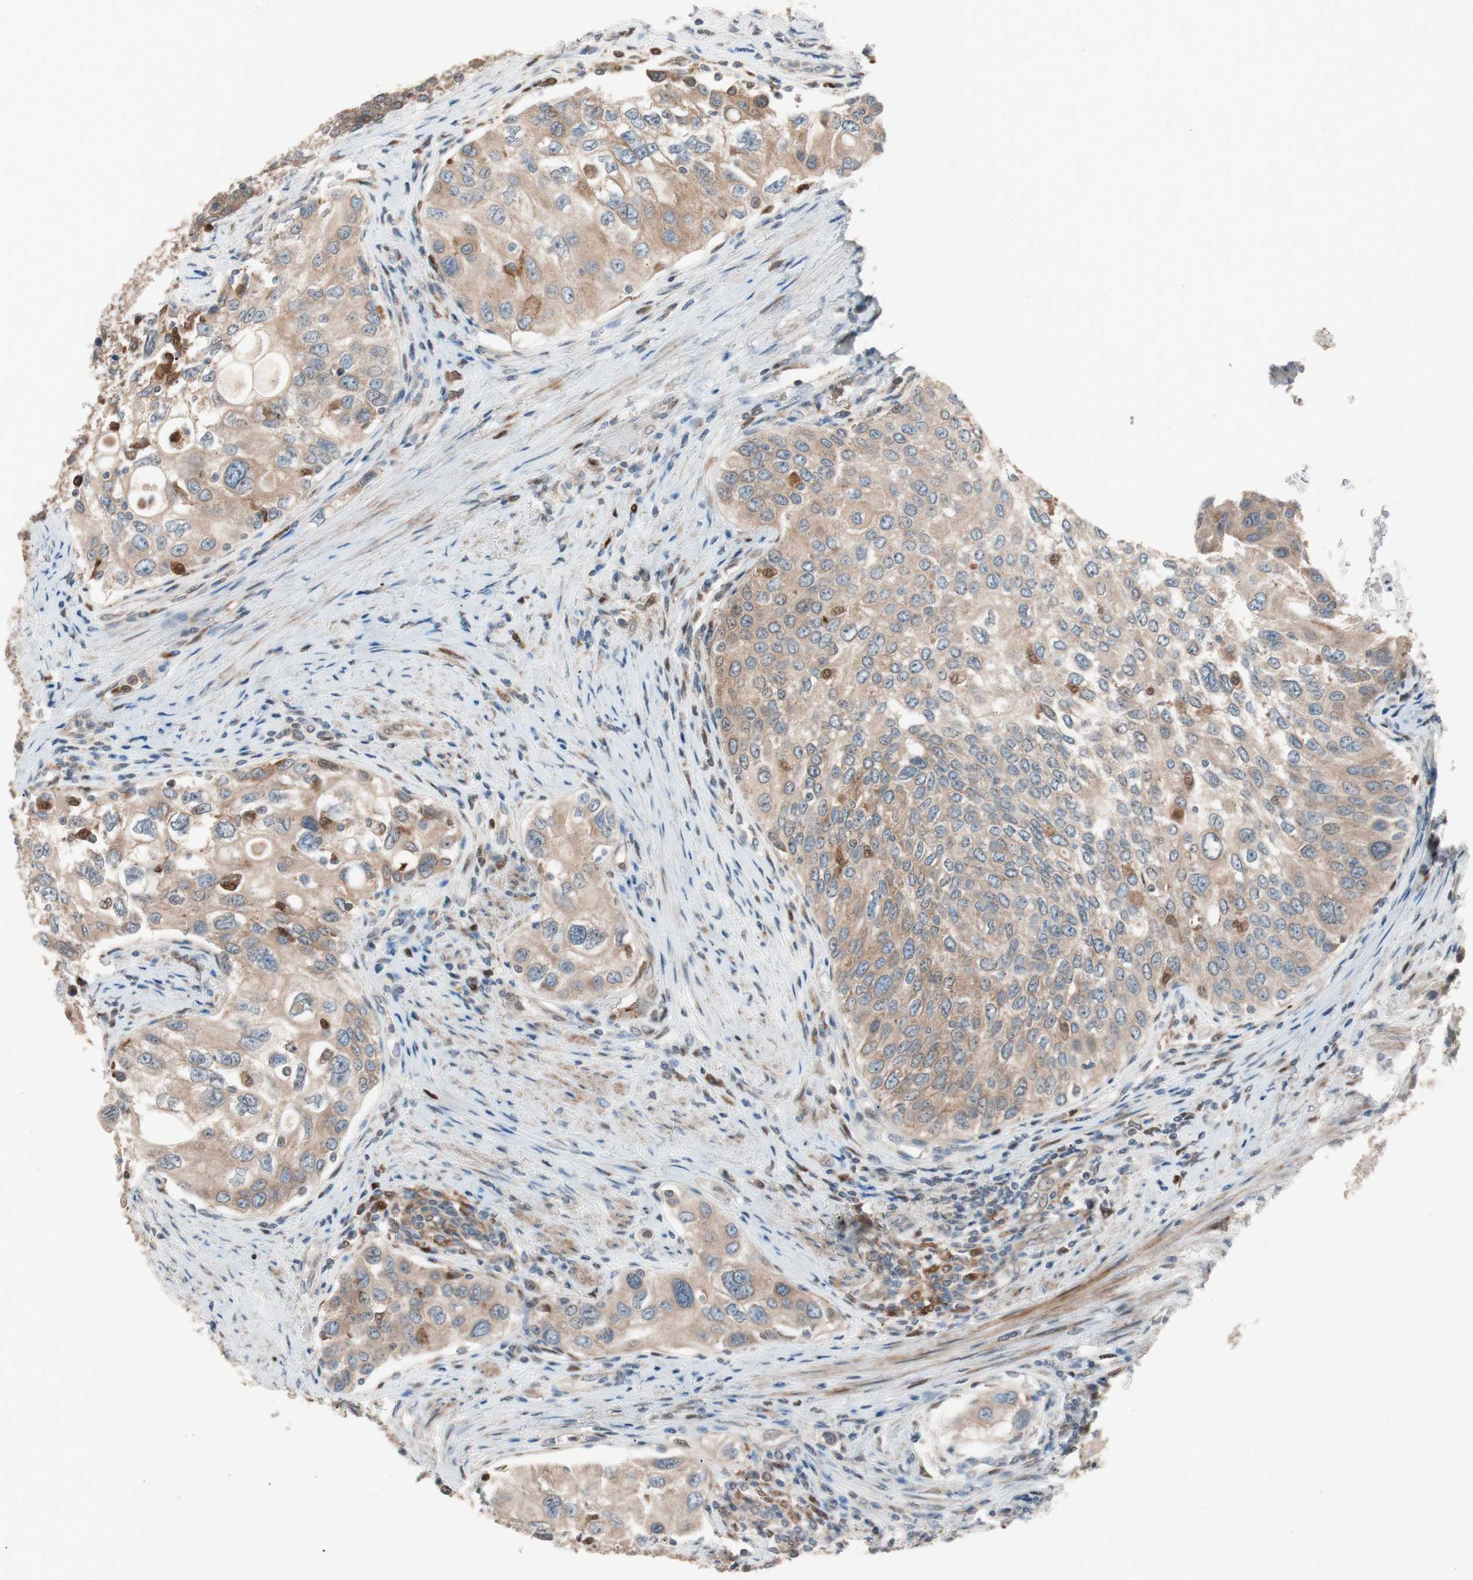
{"staining": {"intensity": "moderate", "quantity": ">75%", "location": "cytoplasmic/membranous"}, "tissue": "urothelial cancer", "cell_type": "Tumor cells", "image_type": "cancer", "snomed": [{"axis": "morphology", "description": "Urothelial carcinoma, High grade"}, {"axis": "topography", "description": "Urinary bladder"}], "caption": "This image shows IHC staining of high-grade urothelial carcinoma, with medium moderate cytoplasmic/membranous expression in about >75% of tumor cells.", "gene": "FAAH", "patient": {"sex": "female", "age": 56}}